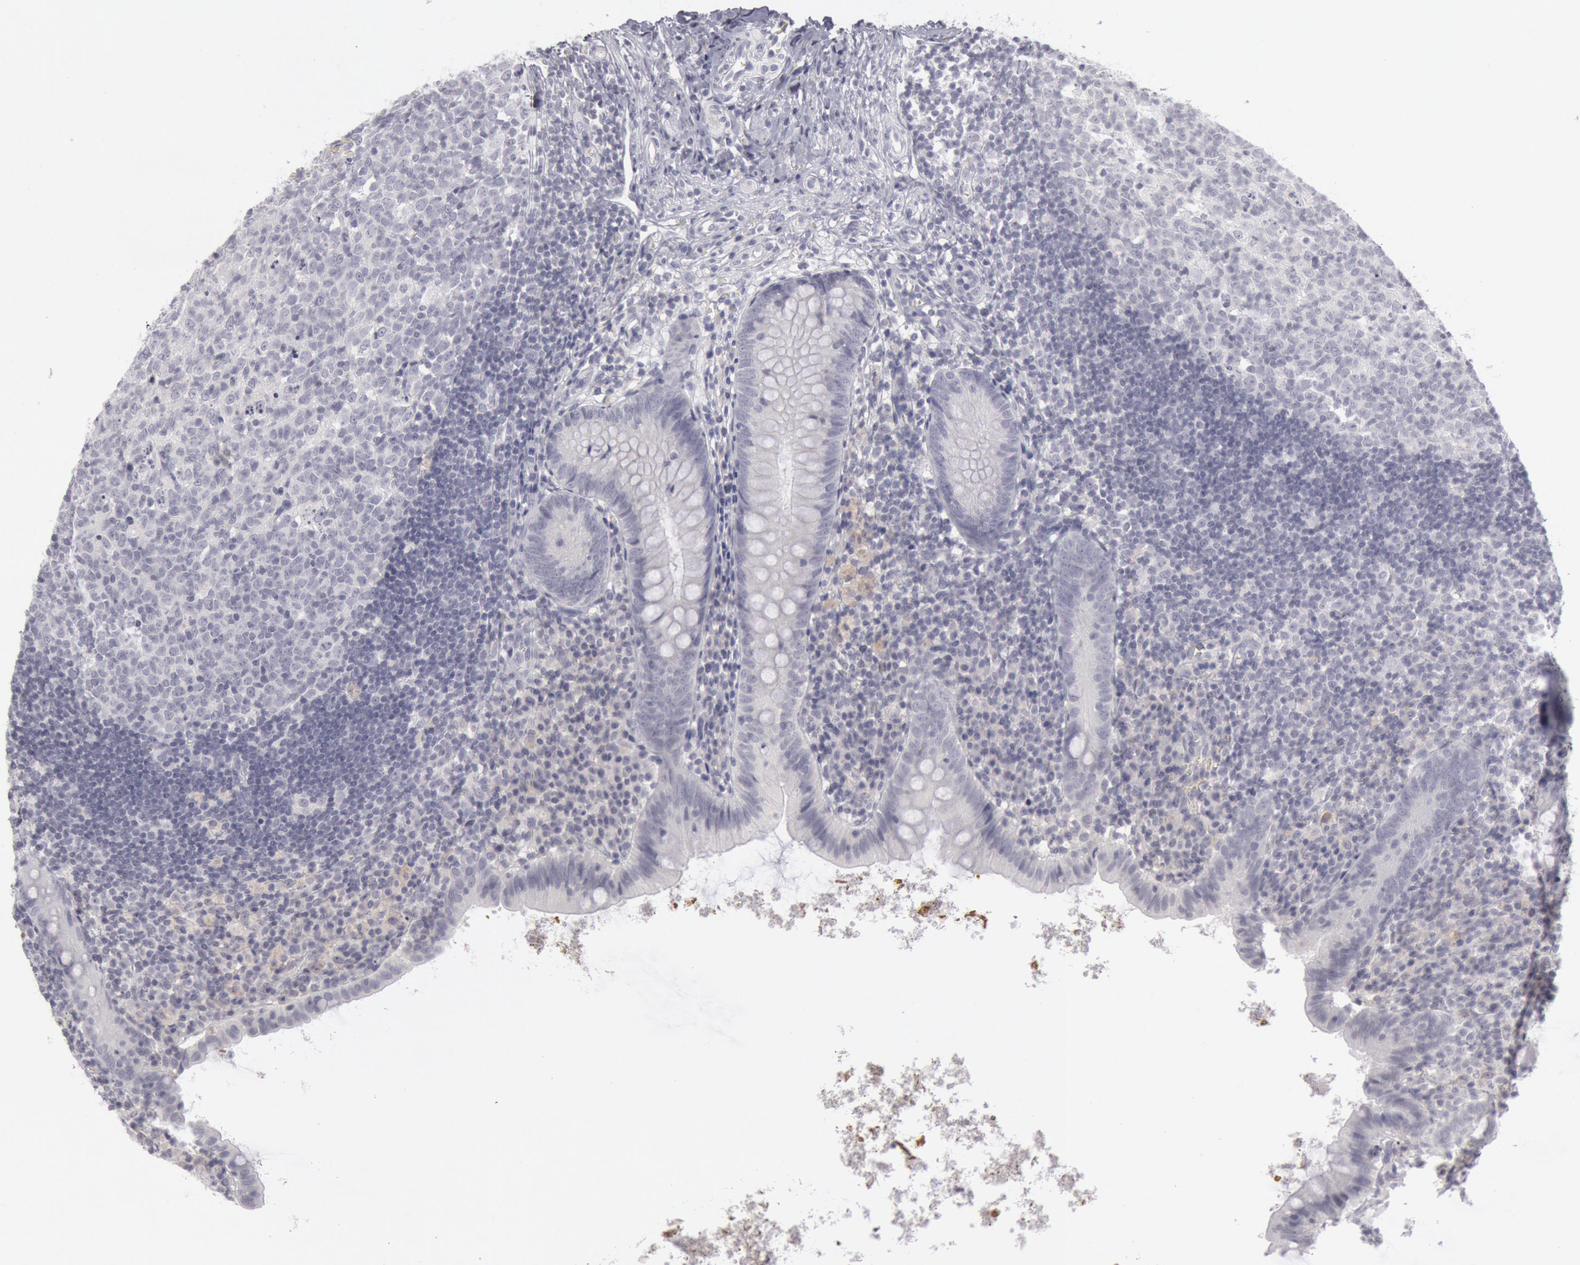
{"staining": {"intensity": "negative", "quantity": "none", "location": "none"}, "tissue": "appendix", "cell_type": "Glandular cells", "image_type": "normal", "snomed": [{"axis": "morphology", "description": "Normal tissue, NOS"}, {"axis": "topography", "description": "Appendix"}], "caption": "Immunohistochemical staining of unremarkable appendix reveals no significant positivity in glandular cells. The staining is performed using DAB brown chromogen with nuclei counter-stained in using hematoxylin.", "gene": "KRT16", "patient": {"sex": "female", "age": 9}}